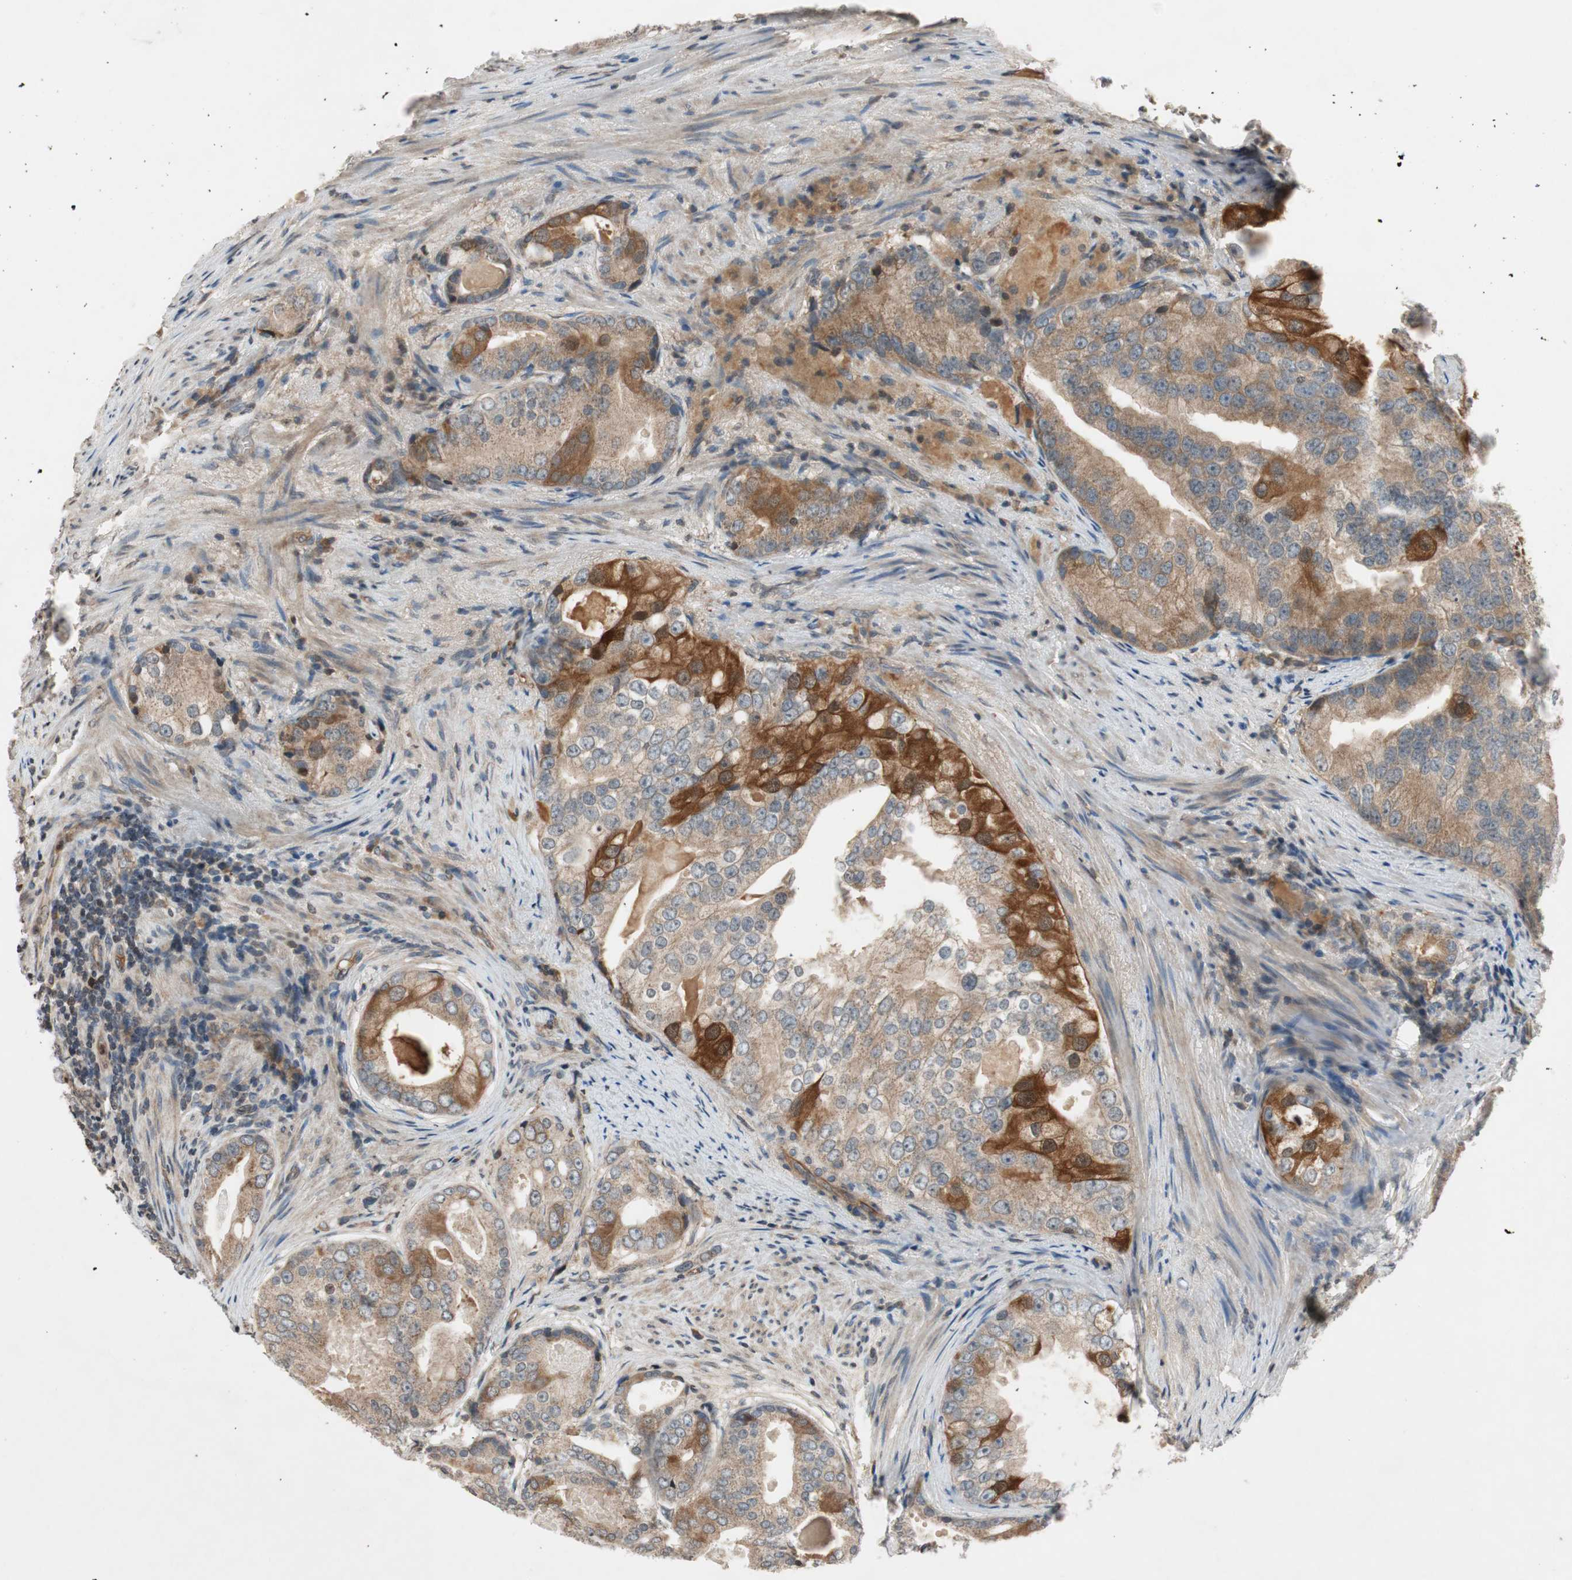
{"staining": {"intensity": "strong", "quantity": ">75%", "location": "cytoplasmic/membranous"}, "tissue": "prostate cancer", "cell_type": "Tumor cells", "image_type": "cancer", "snomed": [{"axis": "morphology", "description": "Adenocarcinoma, High grade"}, {"axis": "topography", "description": "Prostate"}], "caption": "Immunohistochemical staining of human prostate adenocarcinoma (high-grade) reveals high levels of strong cytoplasmic/membranous expression in about >75% of tumor cells.", "gene": "GCLM", "patient": {"sex": "male", "age": 66}}